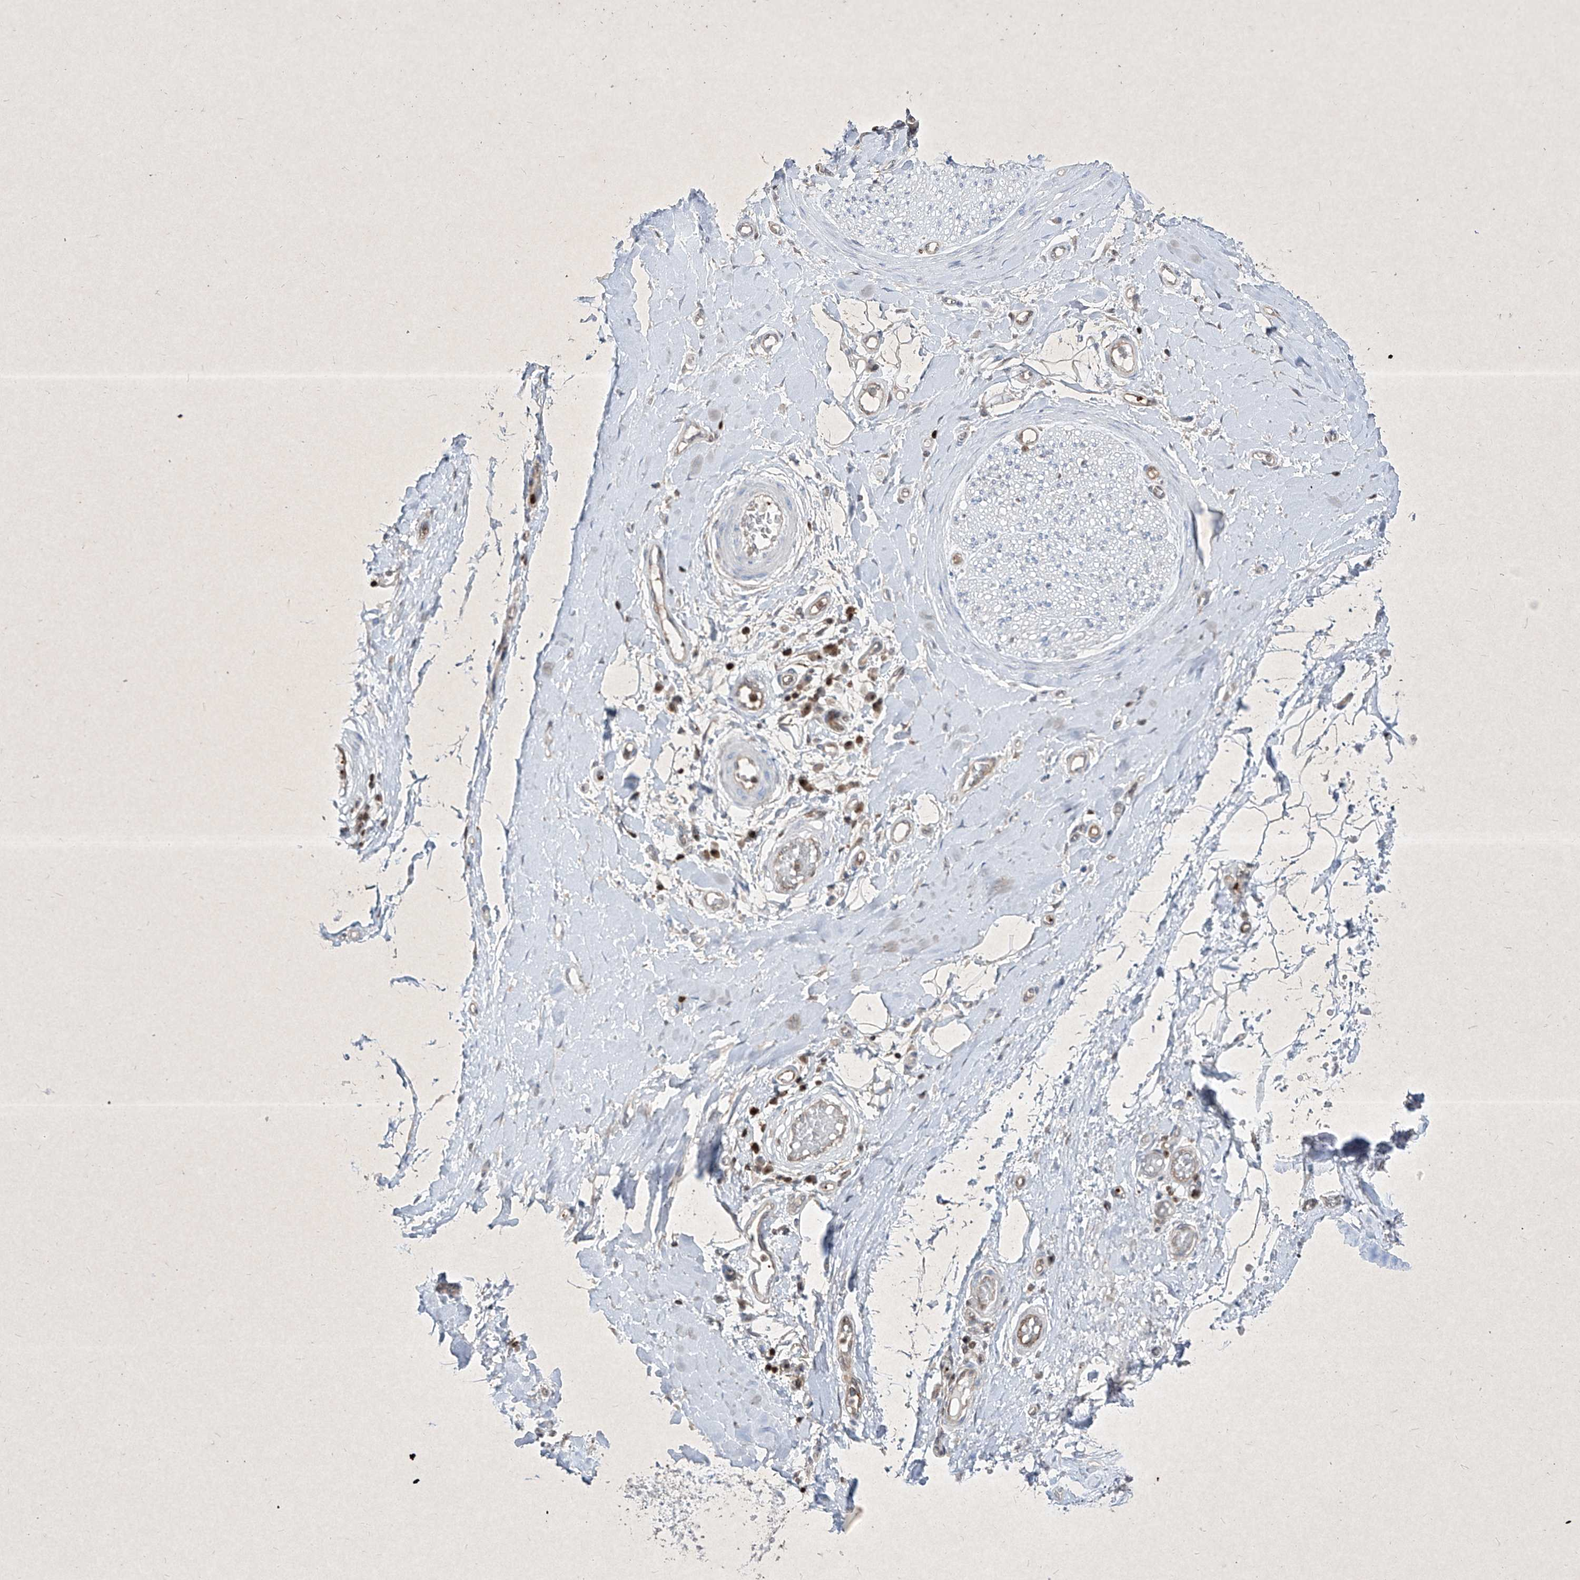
{"staining": {"intensity": "weak", "quantity": "<25%", "location": "cytoplasmic/membranous"}, "tissue": "adipose tissue", "cell_type": "Adipocytes", "image_type": "normal", "snomed": [{"axis": "morphology", "description": "Normal tissue, NOS"}, {"axis": "morphology", "description": "Adenocarcinoma, NOS"}, {"axis": "topography", "description": "Esophagus"}, {"axis": "topography", "description": "Stomach, upper"}, {"axis": "topography", "description": "Peripheral nerve tissue"}], "caption": "Histopathology image shows no protein expression in adipocytes of unremarkable adipose tissue. The staining was performed using DAB to visualize the protein expression in brown, while the nuclei were stained in blue with hematoxylin (Magnification: 20x).", "gene": "PSMB10", "patient": {"sex": "male", "age": 62}}